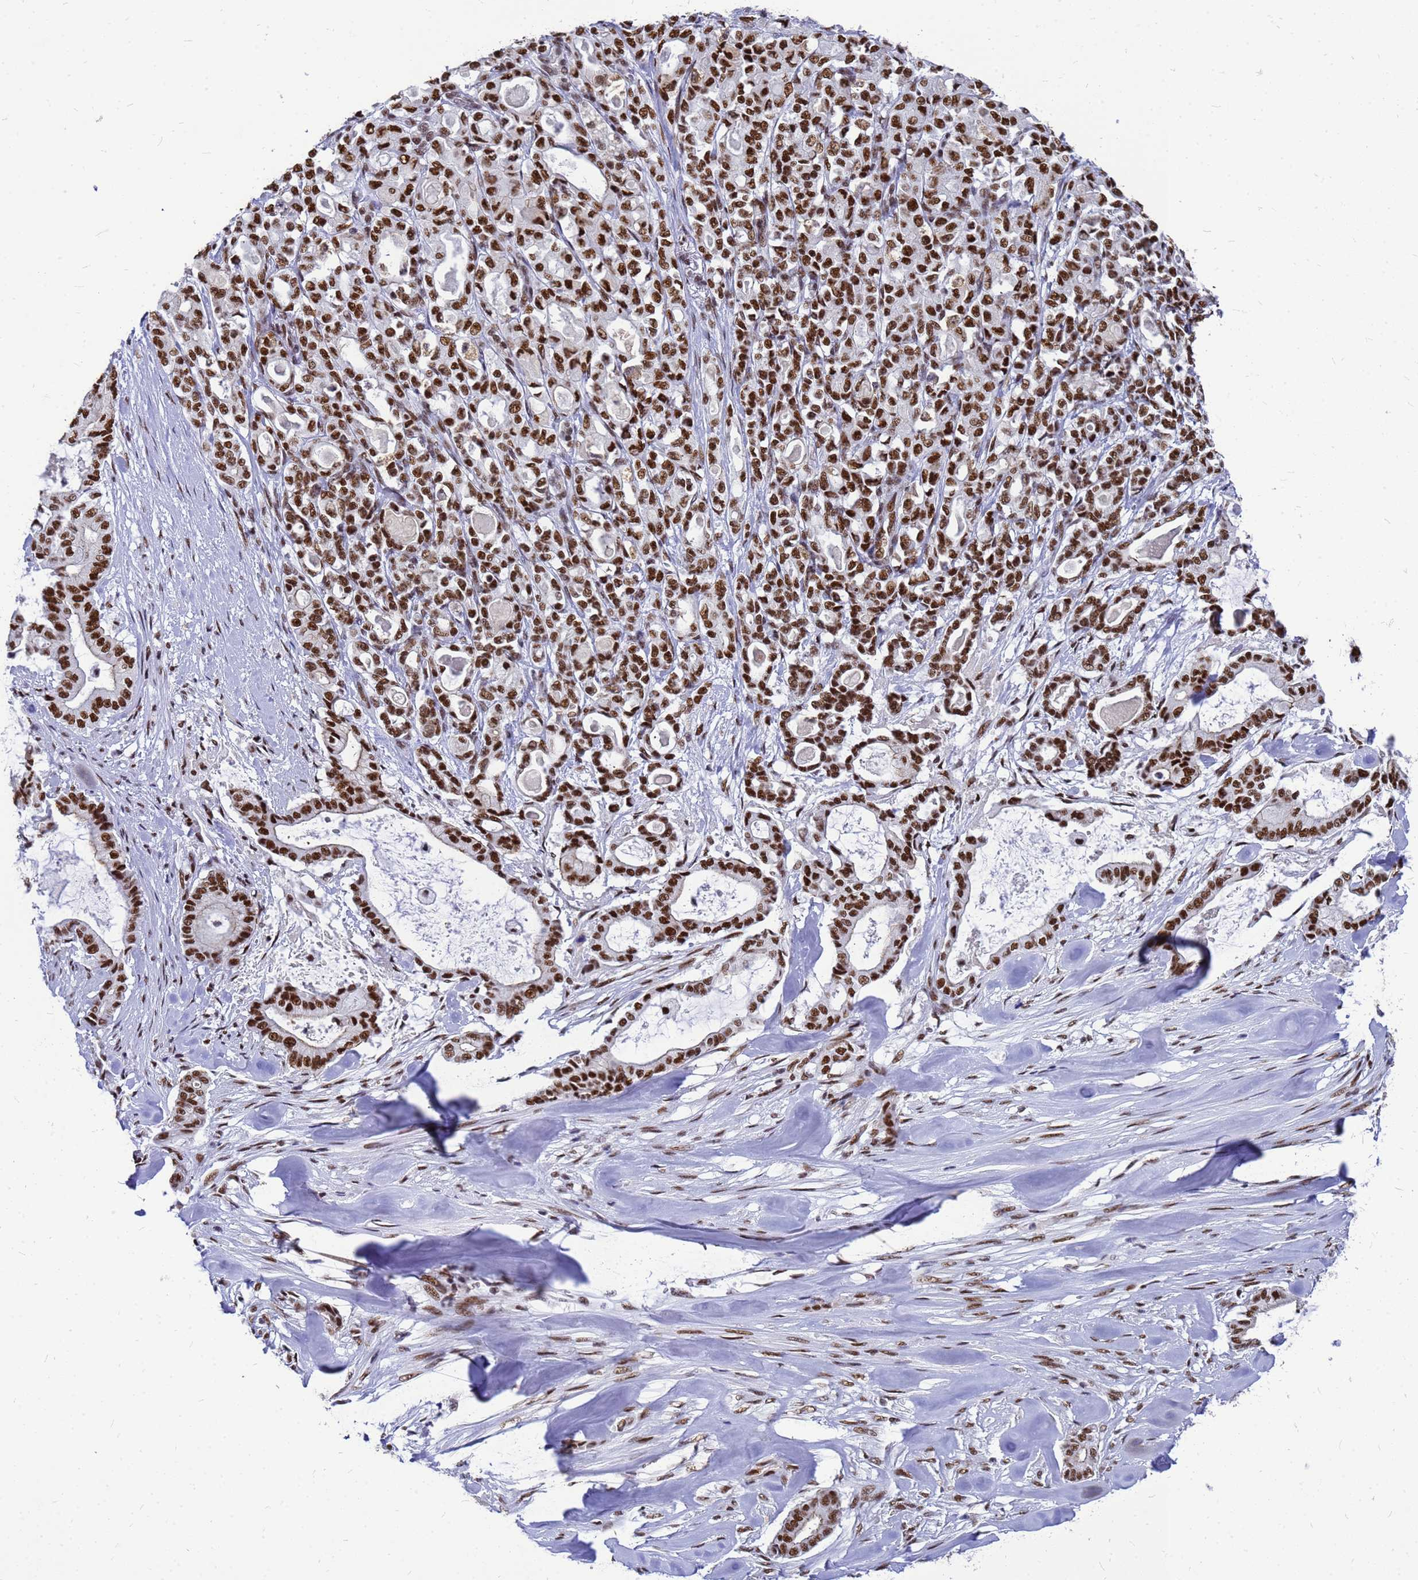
{"staining": {"intensity": "strong", "quantity": ">75%", "location": "nuclear"}, "tissue": "pancreatic cancer", "cell_type": "Tumor cells", "image_type": "cancer", "snomed": [{"axis": "morphology", "description": "Adenocarcinoma, NOS"}, {"axis": "topography", "description": "Pancreas"}], "caption": "An image of human pancreatic adenocarcinoma stained for a protein reveals strong nuclear brown staining in tumor cells. (DAB IHC with brightfield microscopy, high magnification).", "gene": "SART3", "patient": {"sex": "male", "age": 63}}